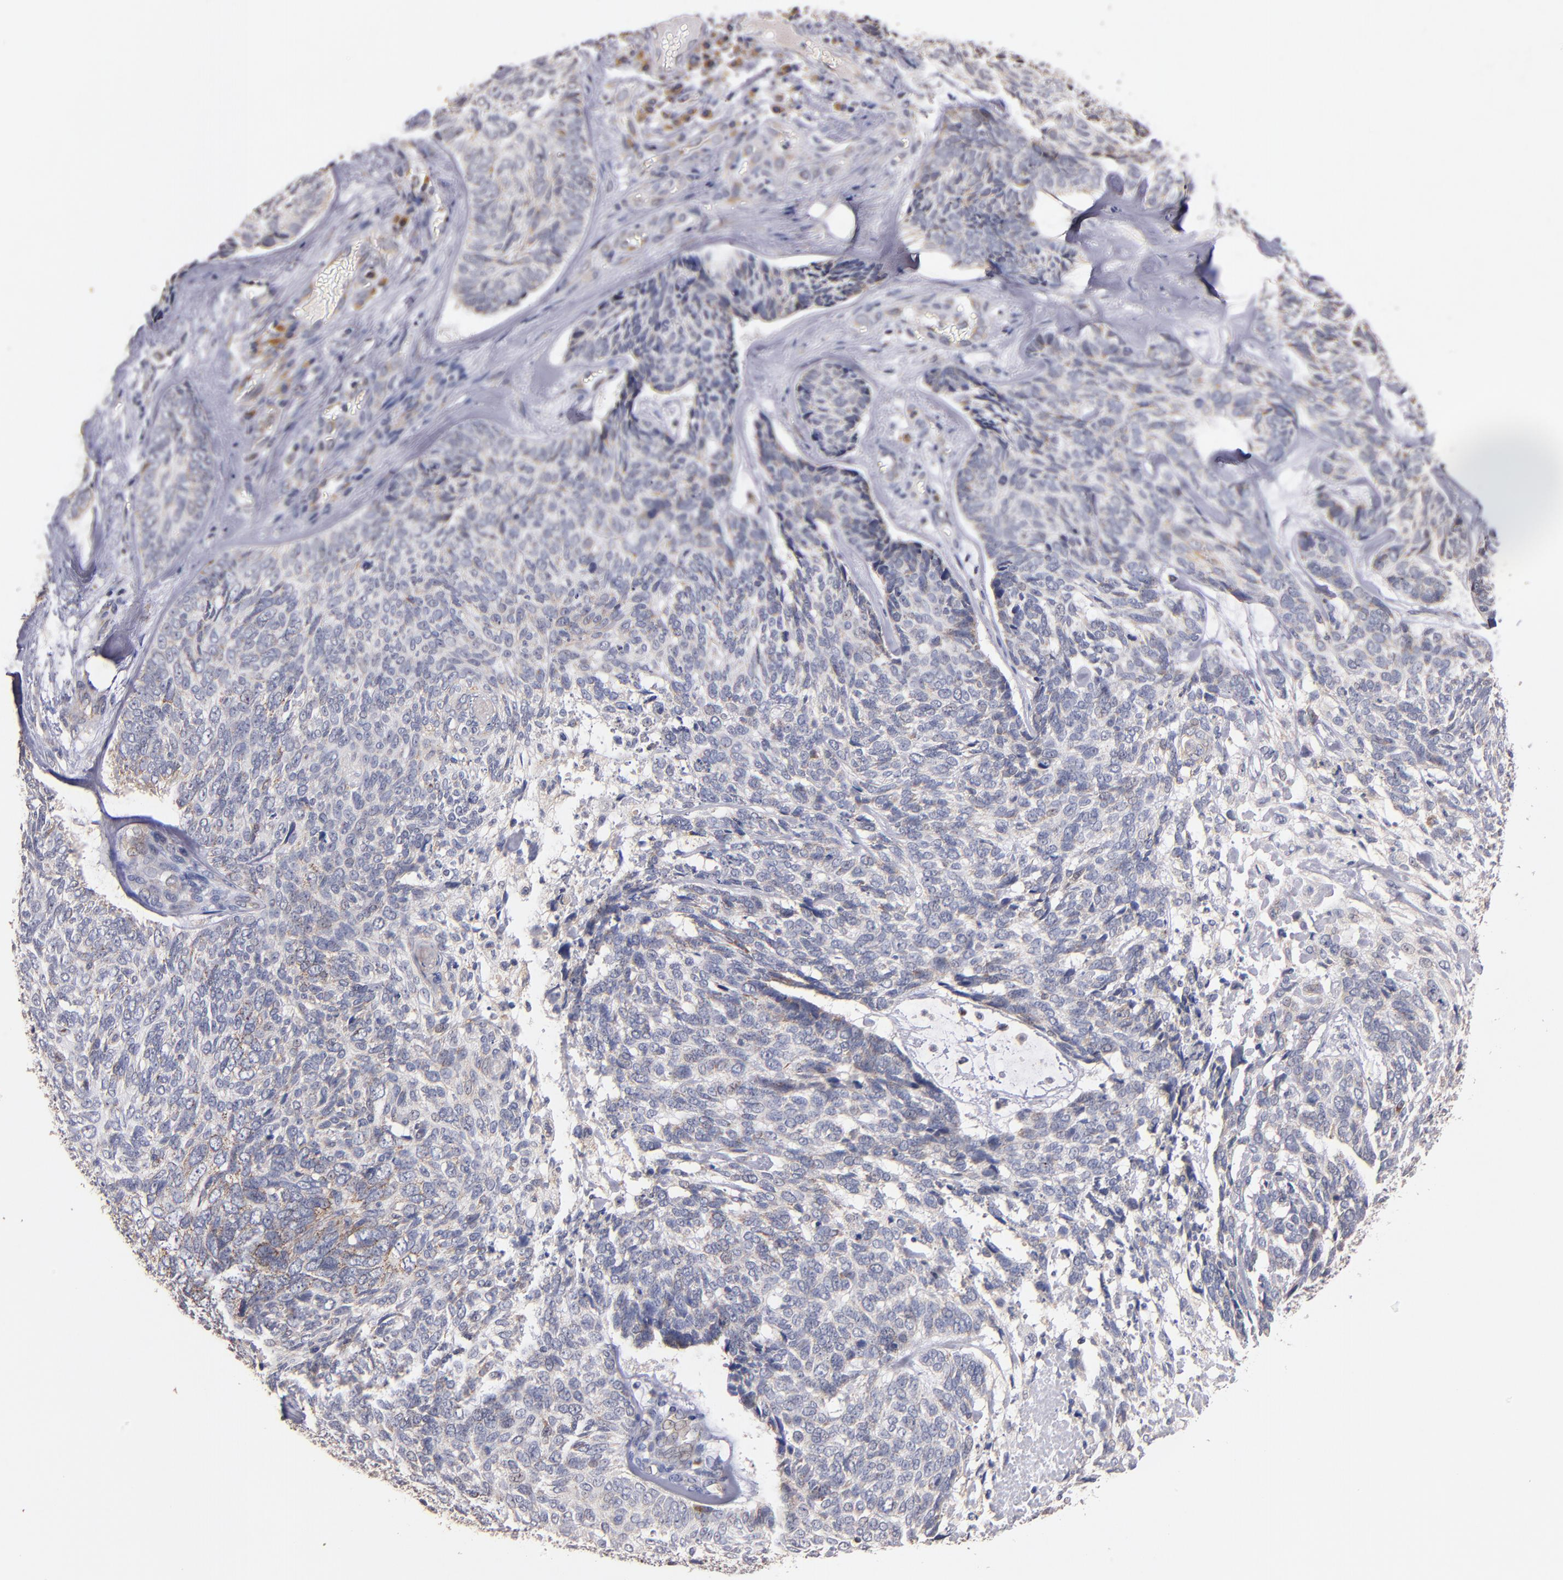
{"staining": {"intensity": "weak", "quantity": "<25%", "location": "cytoplasmic/membranous"}, "tissue": "skin cancer", "cell_type": "Tumor cells", "image_type": "cancer", "snomed": [{"axis": "morphology", "description": "Basal cell carcinoma"}, {"axis": "topography", "description": "Skin"}], "caption": "Immunohistochemistry (IHC) photomicrograph of neoplastic tissue: human skin cancer (basal cell carcinoma) stained with DAB (3,3'-diaminobenzidine) displays no significant protein expression in tumor cells.", "gene": "DIABLO", "patient": {"sex": "male", "age": 72}}